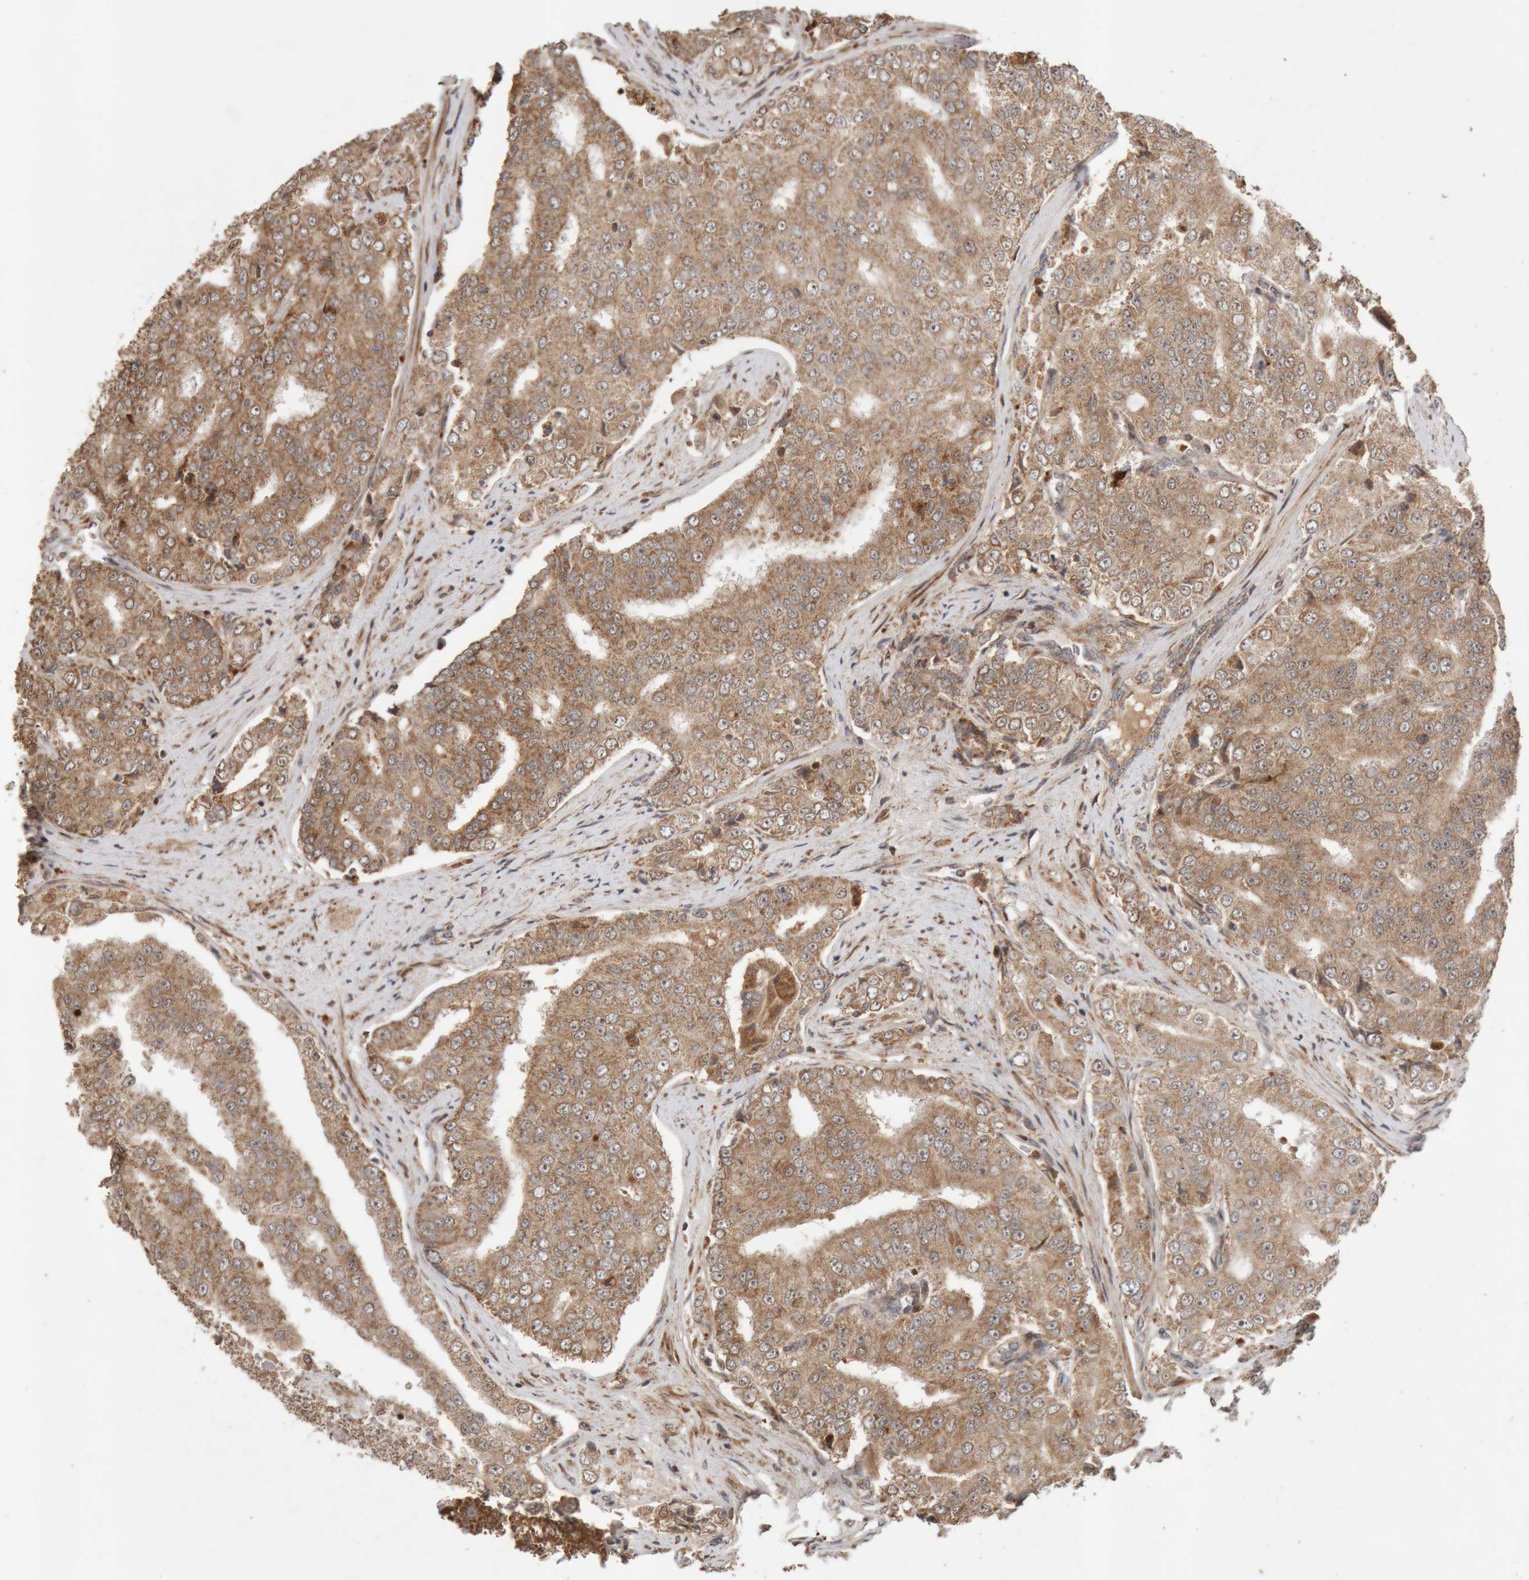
{"staining": {"intensity": "moderate", "quantity": ">75%", "location": "cytoplasmic/membranous"}, "tissue": "prostate cancer", "cell_type": "Tumor cells", "image_type": "cancer", "snomed": [{"axis": "morphology", "description": "Adenocarcinoma, High grade"}, {"axis": "topography", "description": "Prostate"}], "caption": "Immunohistochemical staining of human prostate cancer (adenocarcinoma (high-grade)) displays medium levels of moderate cytoplasmic/membranous protein expression in about >75% of tumor cells.", "gene": "KIF21B", "patient": {"sex": "male", "age": 58}}